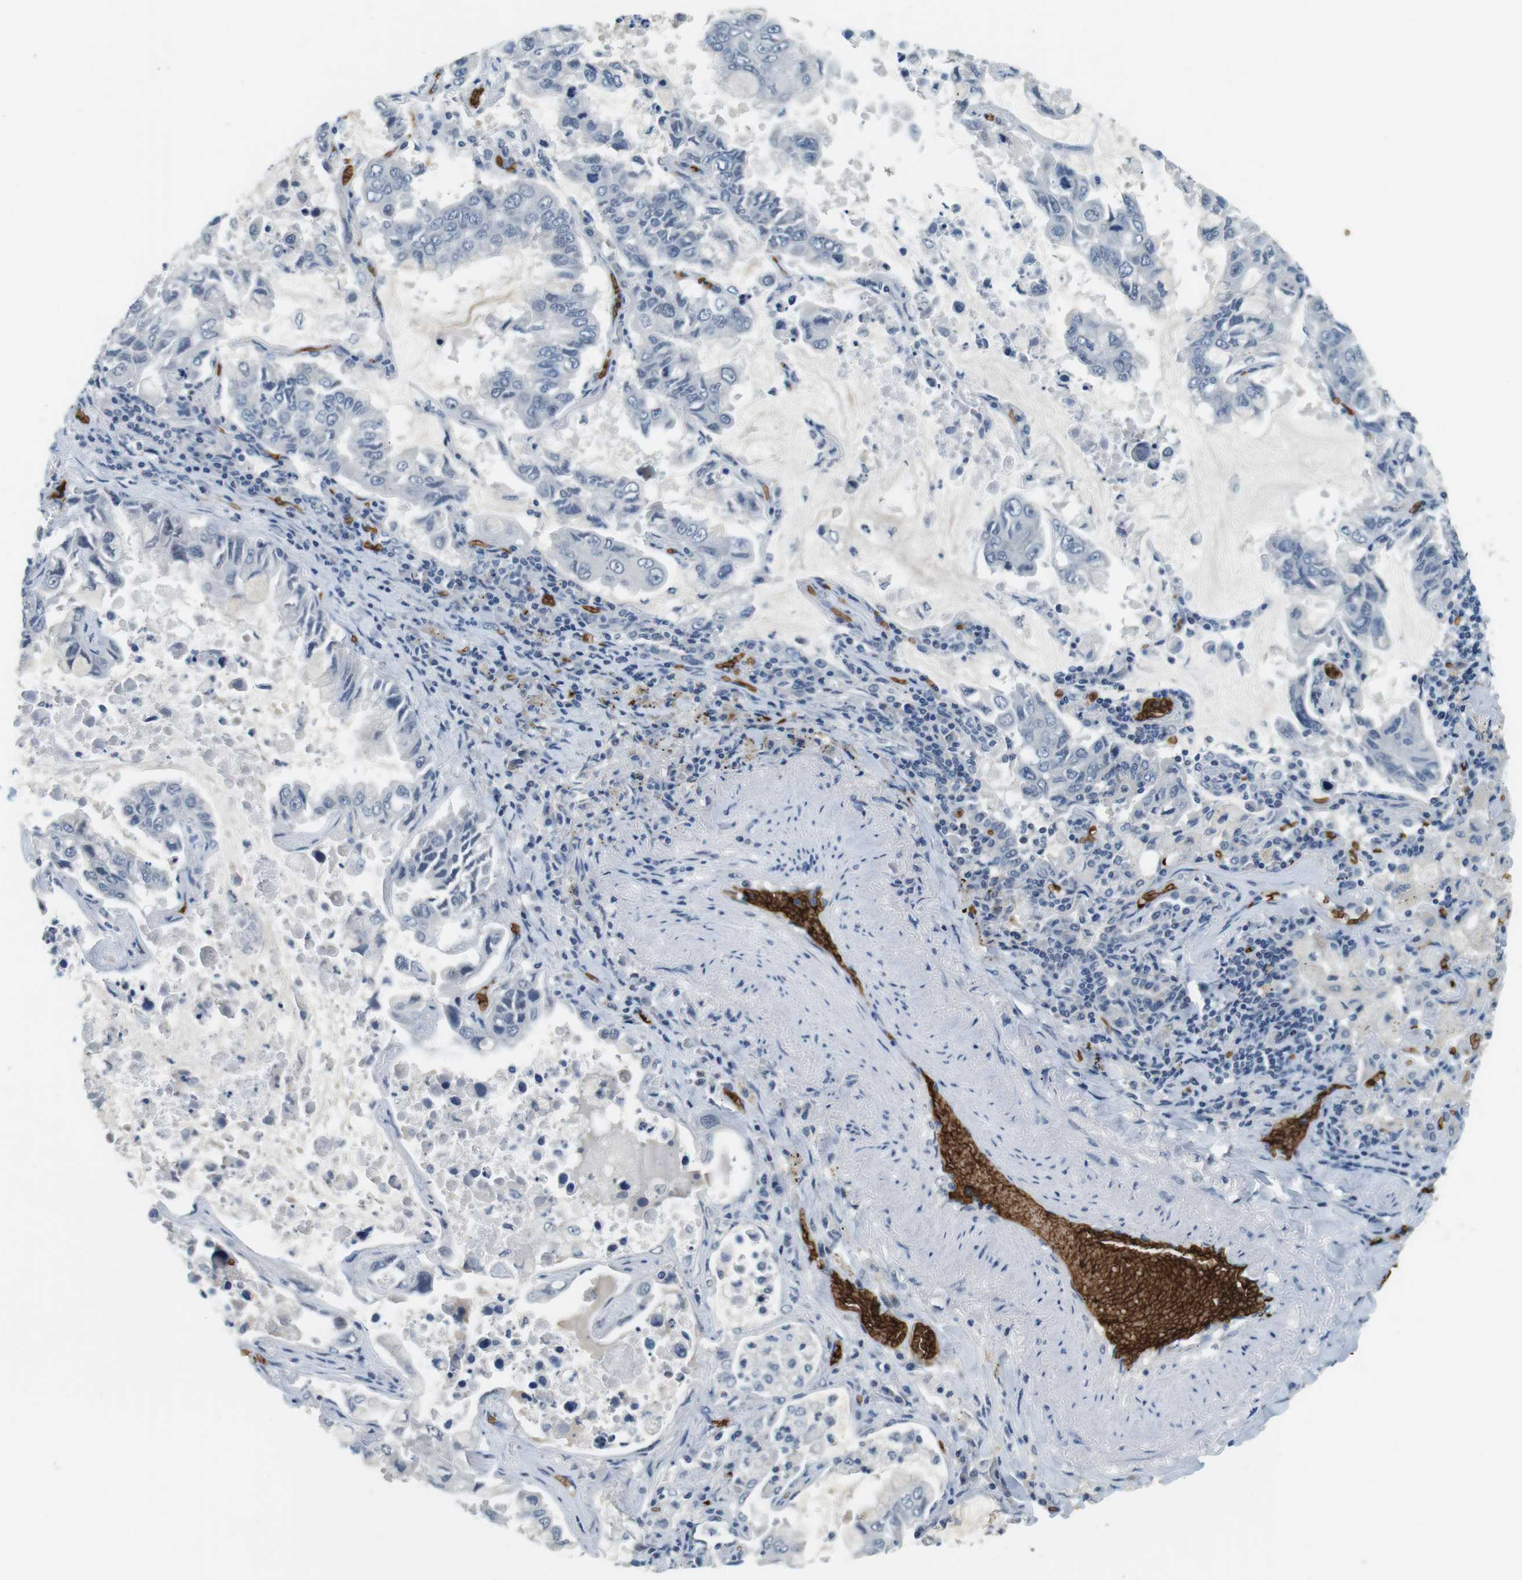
{"staining": {"intensity": "negative", "quantity": "none", "location": "none"}, "tissue": "lung cancer", "cell_type": "Tumor cells", "image_type": "cancer", "snomed": [{"axis": "morphology", "description": "Adenocarcinoma, NOS"}, {"axis": "topography", "description": "Lung"}], "caption": "Adenocarcinoma (lung) stained for a protein using immunohistochemistry demonstrates no staining tumor cells.", "gene": "SLC4A1", "patient": {"sex": "male", "age": 64}}